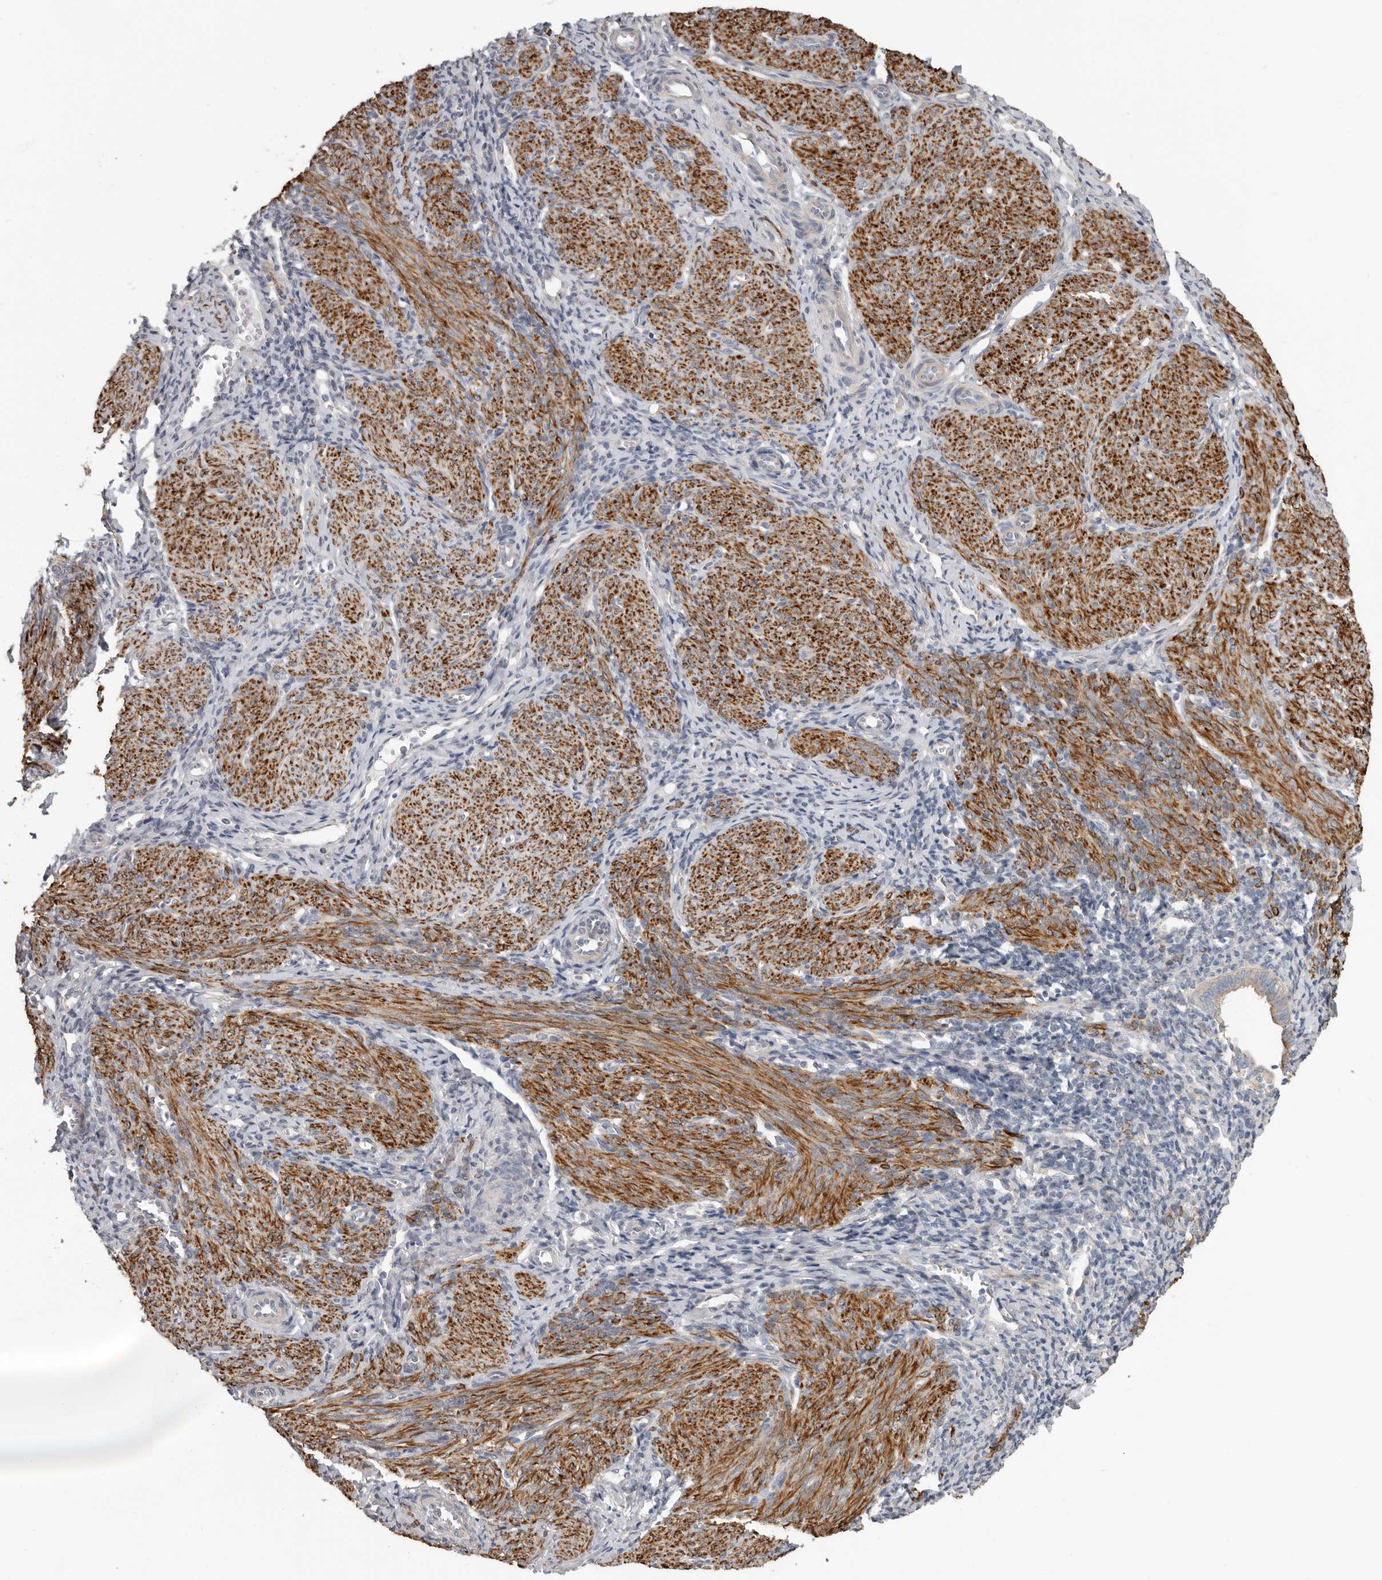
{"staining": {"intensity": "negative", "quantity": "none", "location": "none"}, "tissue": "endometrium", "cell_type": "Cells in endometrial stroma", "image_type": "normal", "snomed": [{"axis": "morphology", "description": "Normal tissue, NOS"}, {"axis": "morphology", "description": "Adenocarcinoma, NOS"}, {"axis": "topography", "description": "Endometrium"}], "caption": "Endometrium stained for a protein using immunohistochemistry (IHC) exhibits no staining cells in endometrial stroma.", "gene": "UNK", "patient": {"sex": "female", "age": 57}}